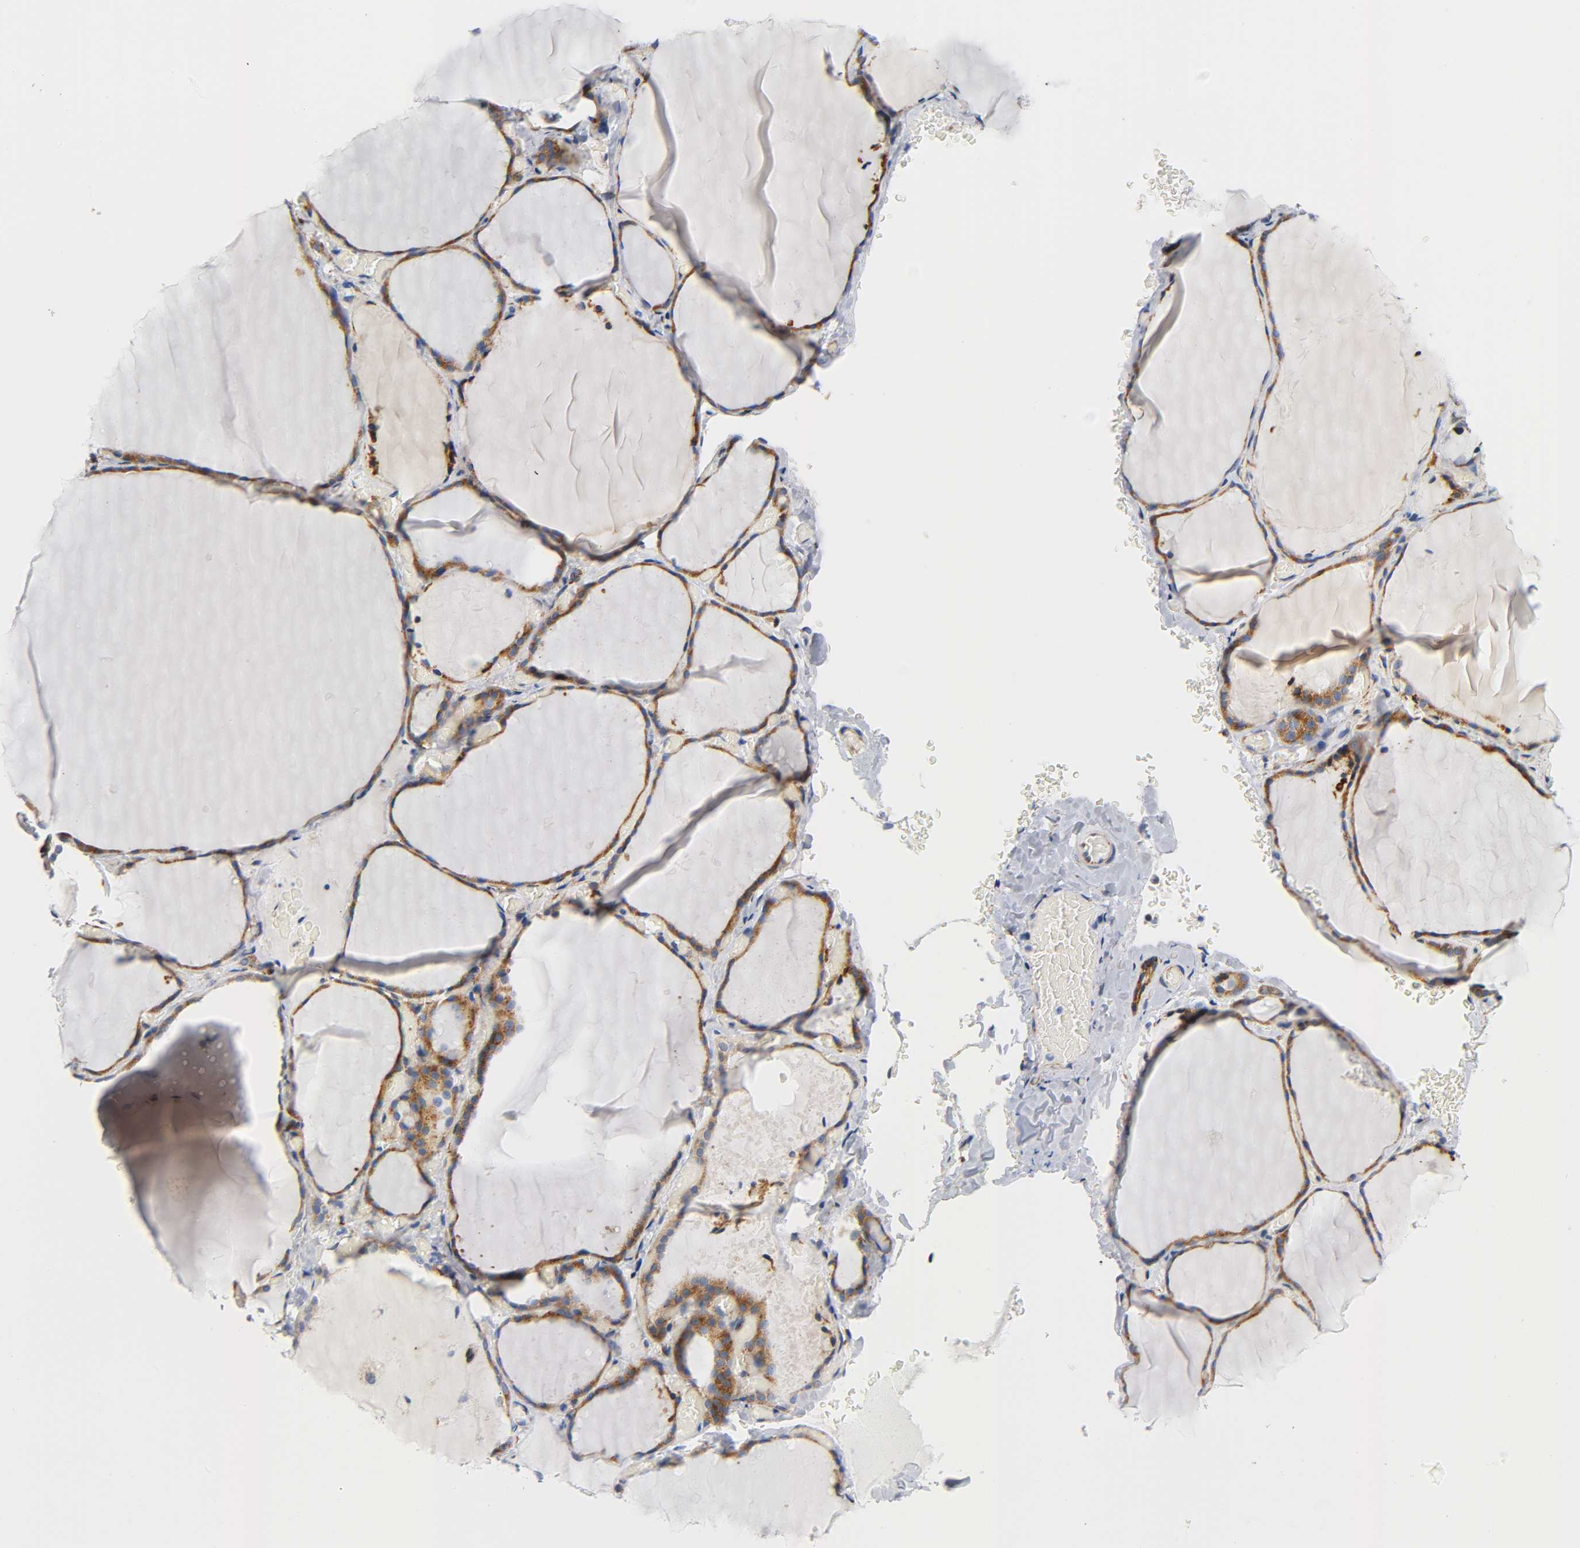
{"staining": {"intensity": "moderate", "quantity": ">75%", "location": "cytoplasmic/membranous"}, "tissue": "thyroid gland", "cell_type": "Glandular cells", "image_type": "normal", "snomed": [{"axis": "morphology", "description": "Normal tissue, NOS"}, {"axis": "topography", "description": "Thyroid gland"}], "caption": "IHC (DAB) staining of unremarkable thyroid gland exhibits moderate cytoplasmic/membranous protein expression in approximately >75% of glandular cells.", "gene": "REL", "patient": {"sex": "female", "age": 22}}